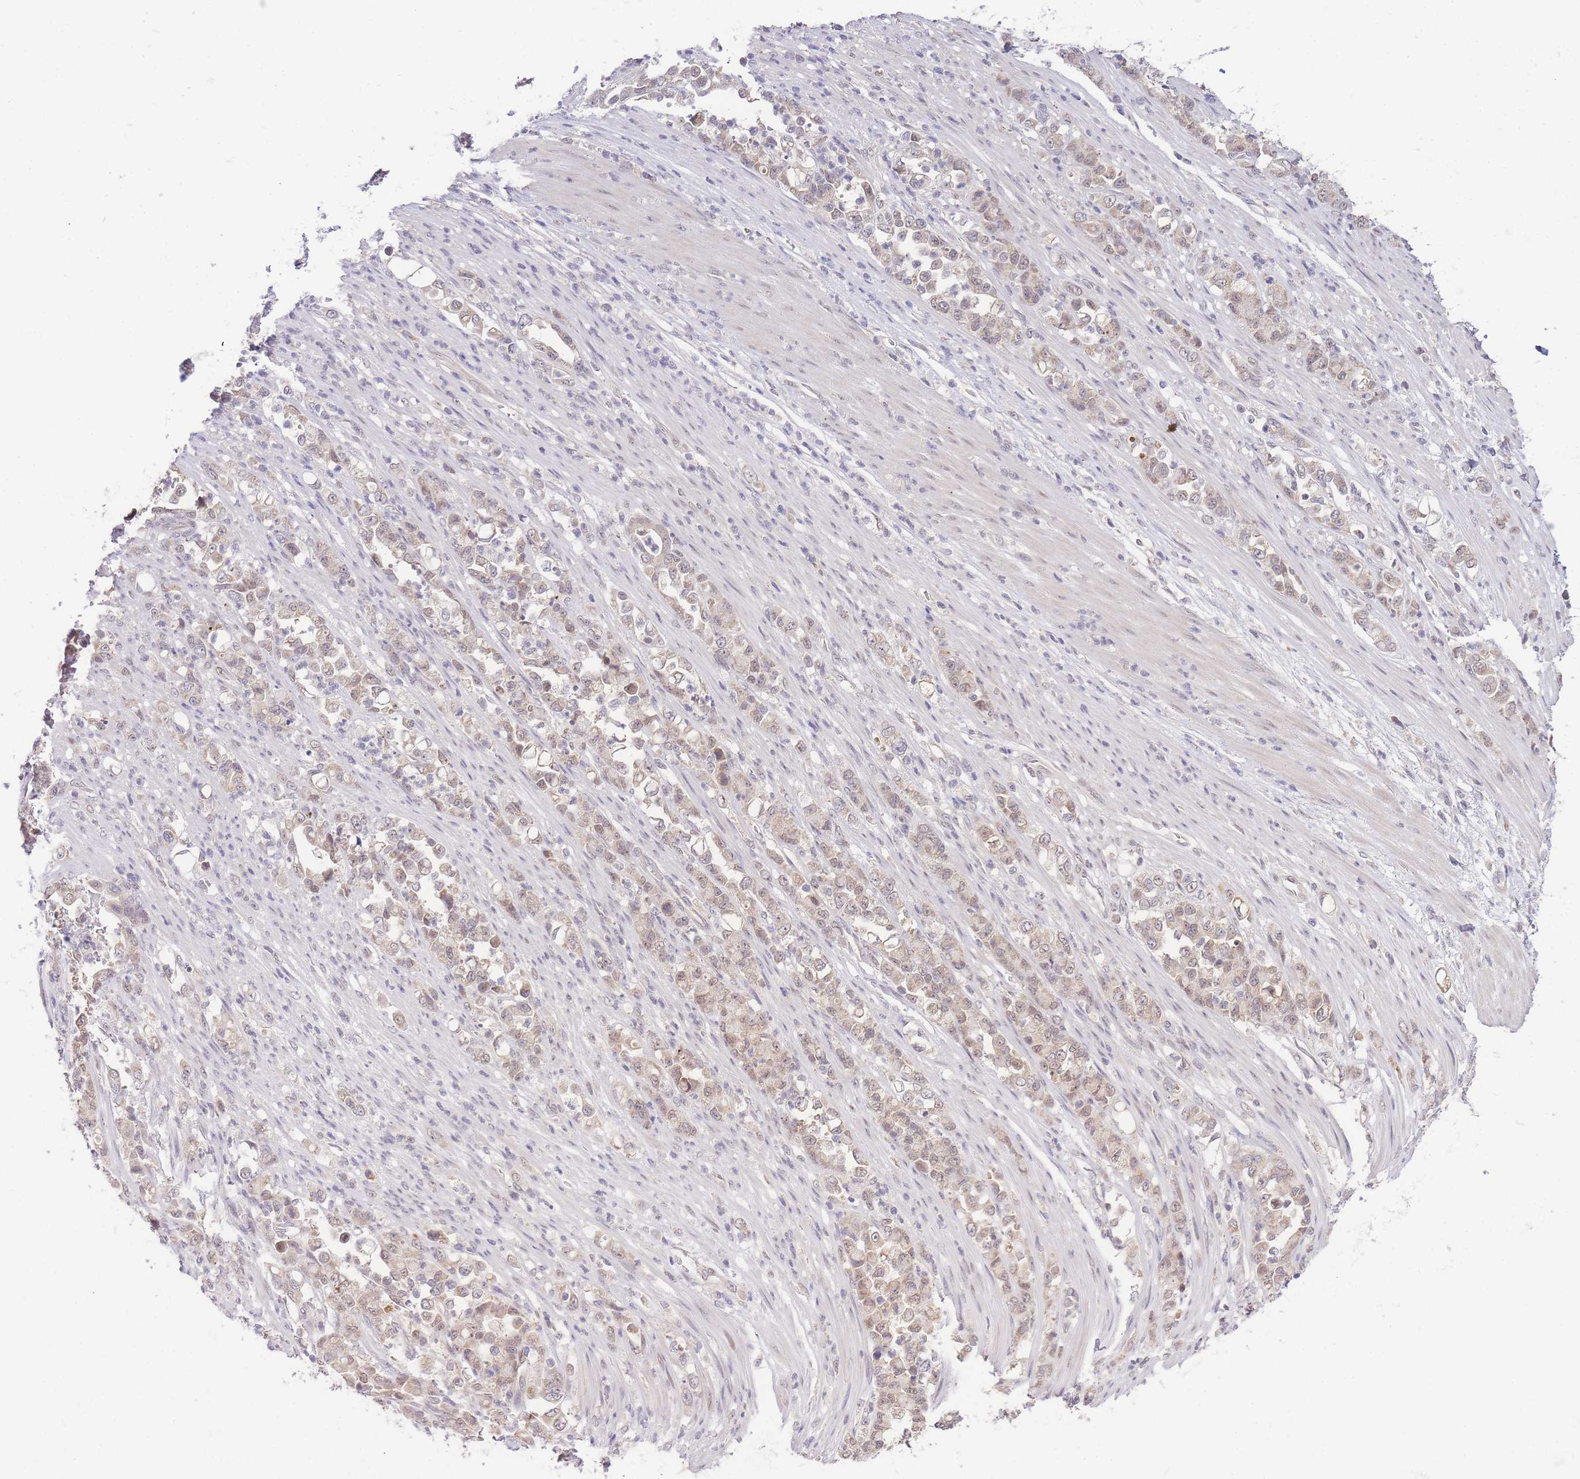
{"staining": {"intensity": "weak", "quantity": ">75%", "location": "cytoplasmic/membranous,nuclear"}, "tissue": "stomach cancer", "cell_type": "Tumor cells", "image_type": "cancer", "snomed": [{"axis": "morphology", "description": "Normal tissue, NOS"}, {"axis": "morphology", "description": "Adenocarcinoma, NOS"}, {"axis": "topography", "description": "Stomach"}], "caption": "A brown stain highlights weak cytoplasmic/membranous and nuclear expression of a protein in stomach cancer tumor cells.", "gene": "PUS10", "patient": {"sex": "female", "age": 79}}